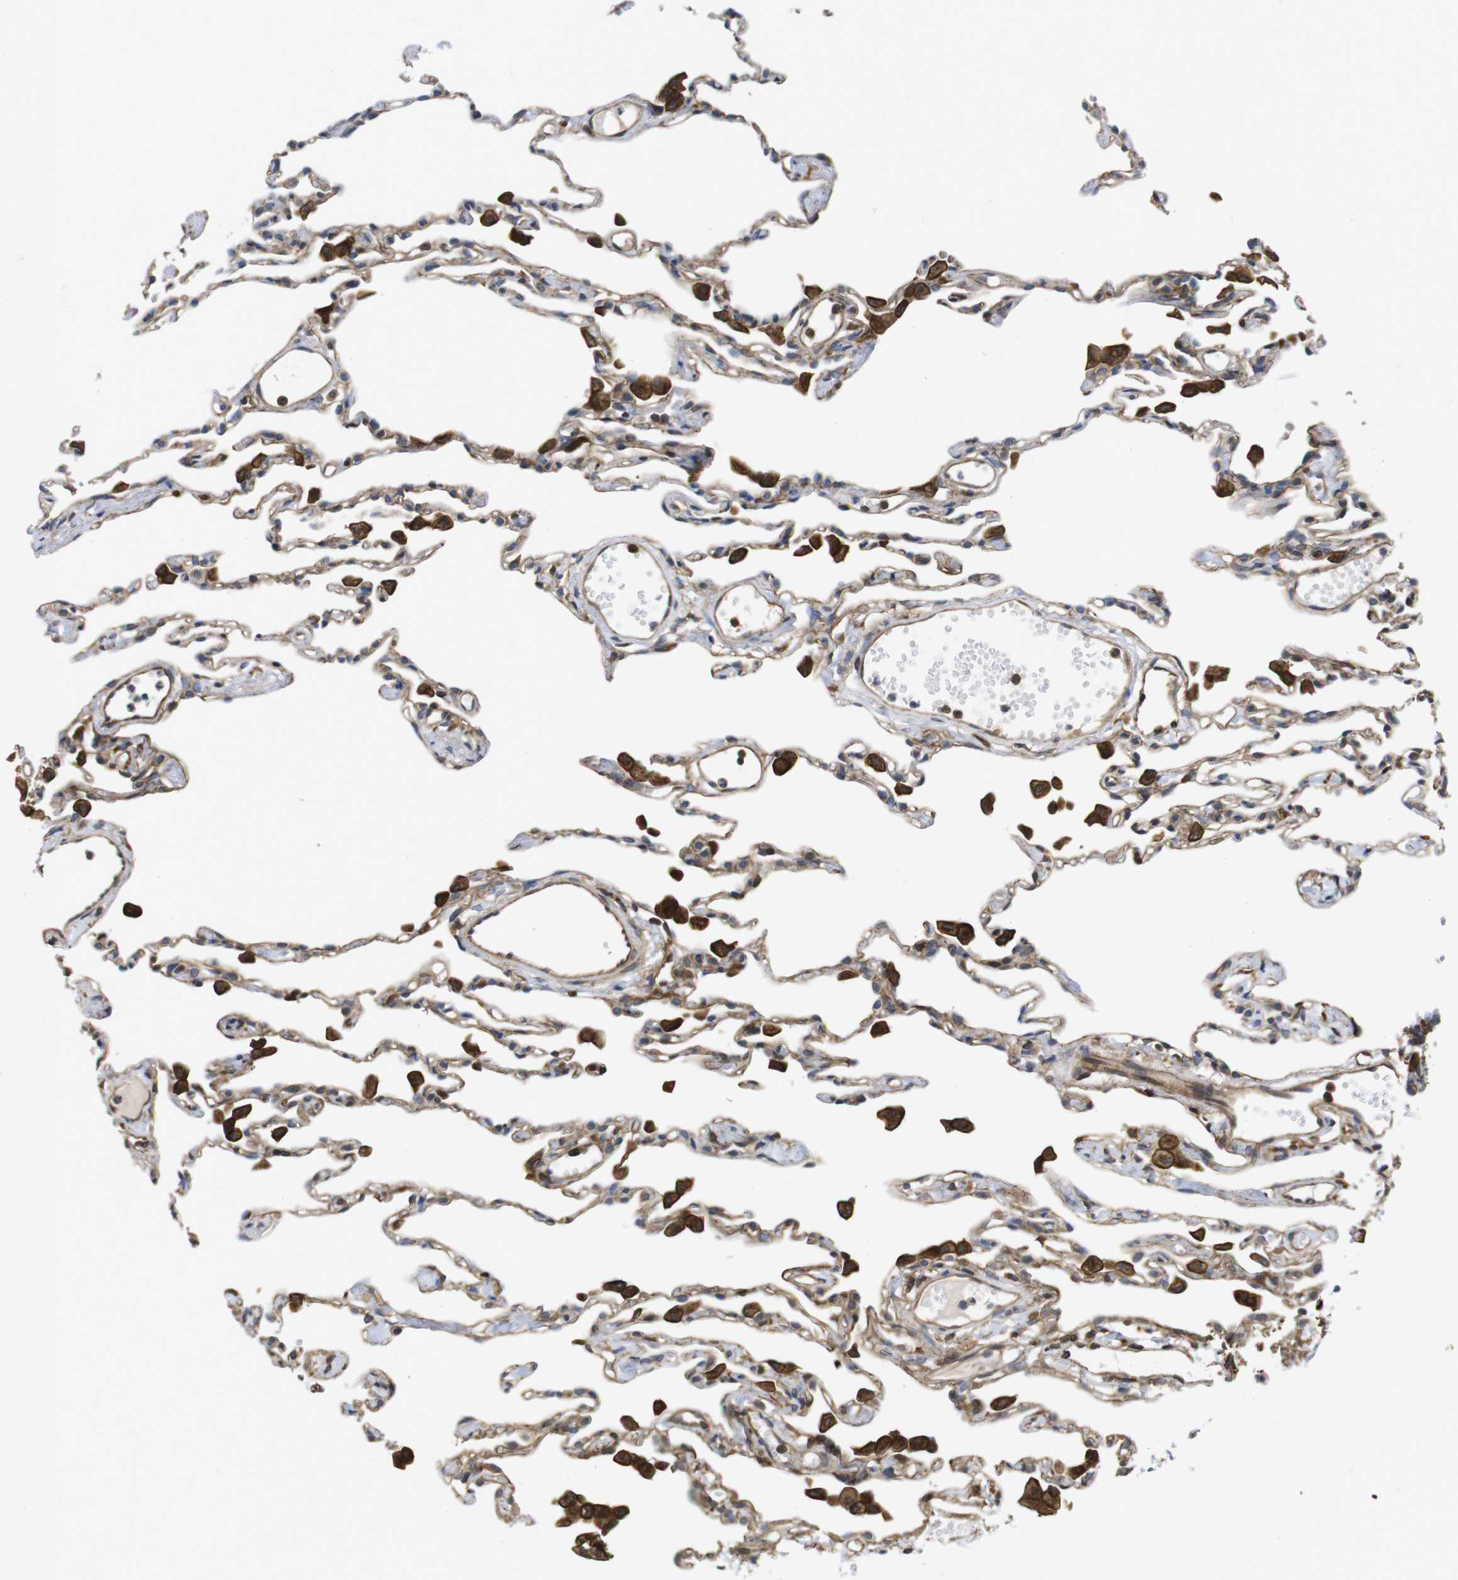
{"staining": {"intensity": "moderate", "quantity": "25%-75%", "location": "cytoplasmic/membranous"}, "tissue": "lung", "cell_type": "Alveolar cells", "image_type": "normal", "snomed": [{"axis": "morphology", "description": "Normal tissue, NOS"}, {"axis": "topography", "description": "Lung"}], "caption": "There is medium levels of moderate cytoplasmic/membranous expression in alveolar cells of unremarkable lung, as demonstrated by immunohistochemical staining (brown color).", "gene": "ZDHHC5", "patient": {"sex": "female", "age": 49}}